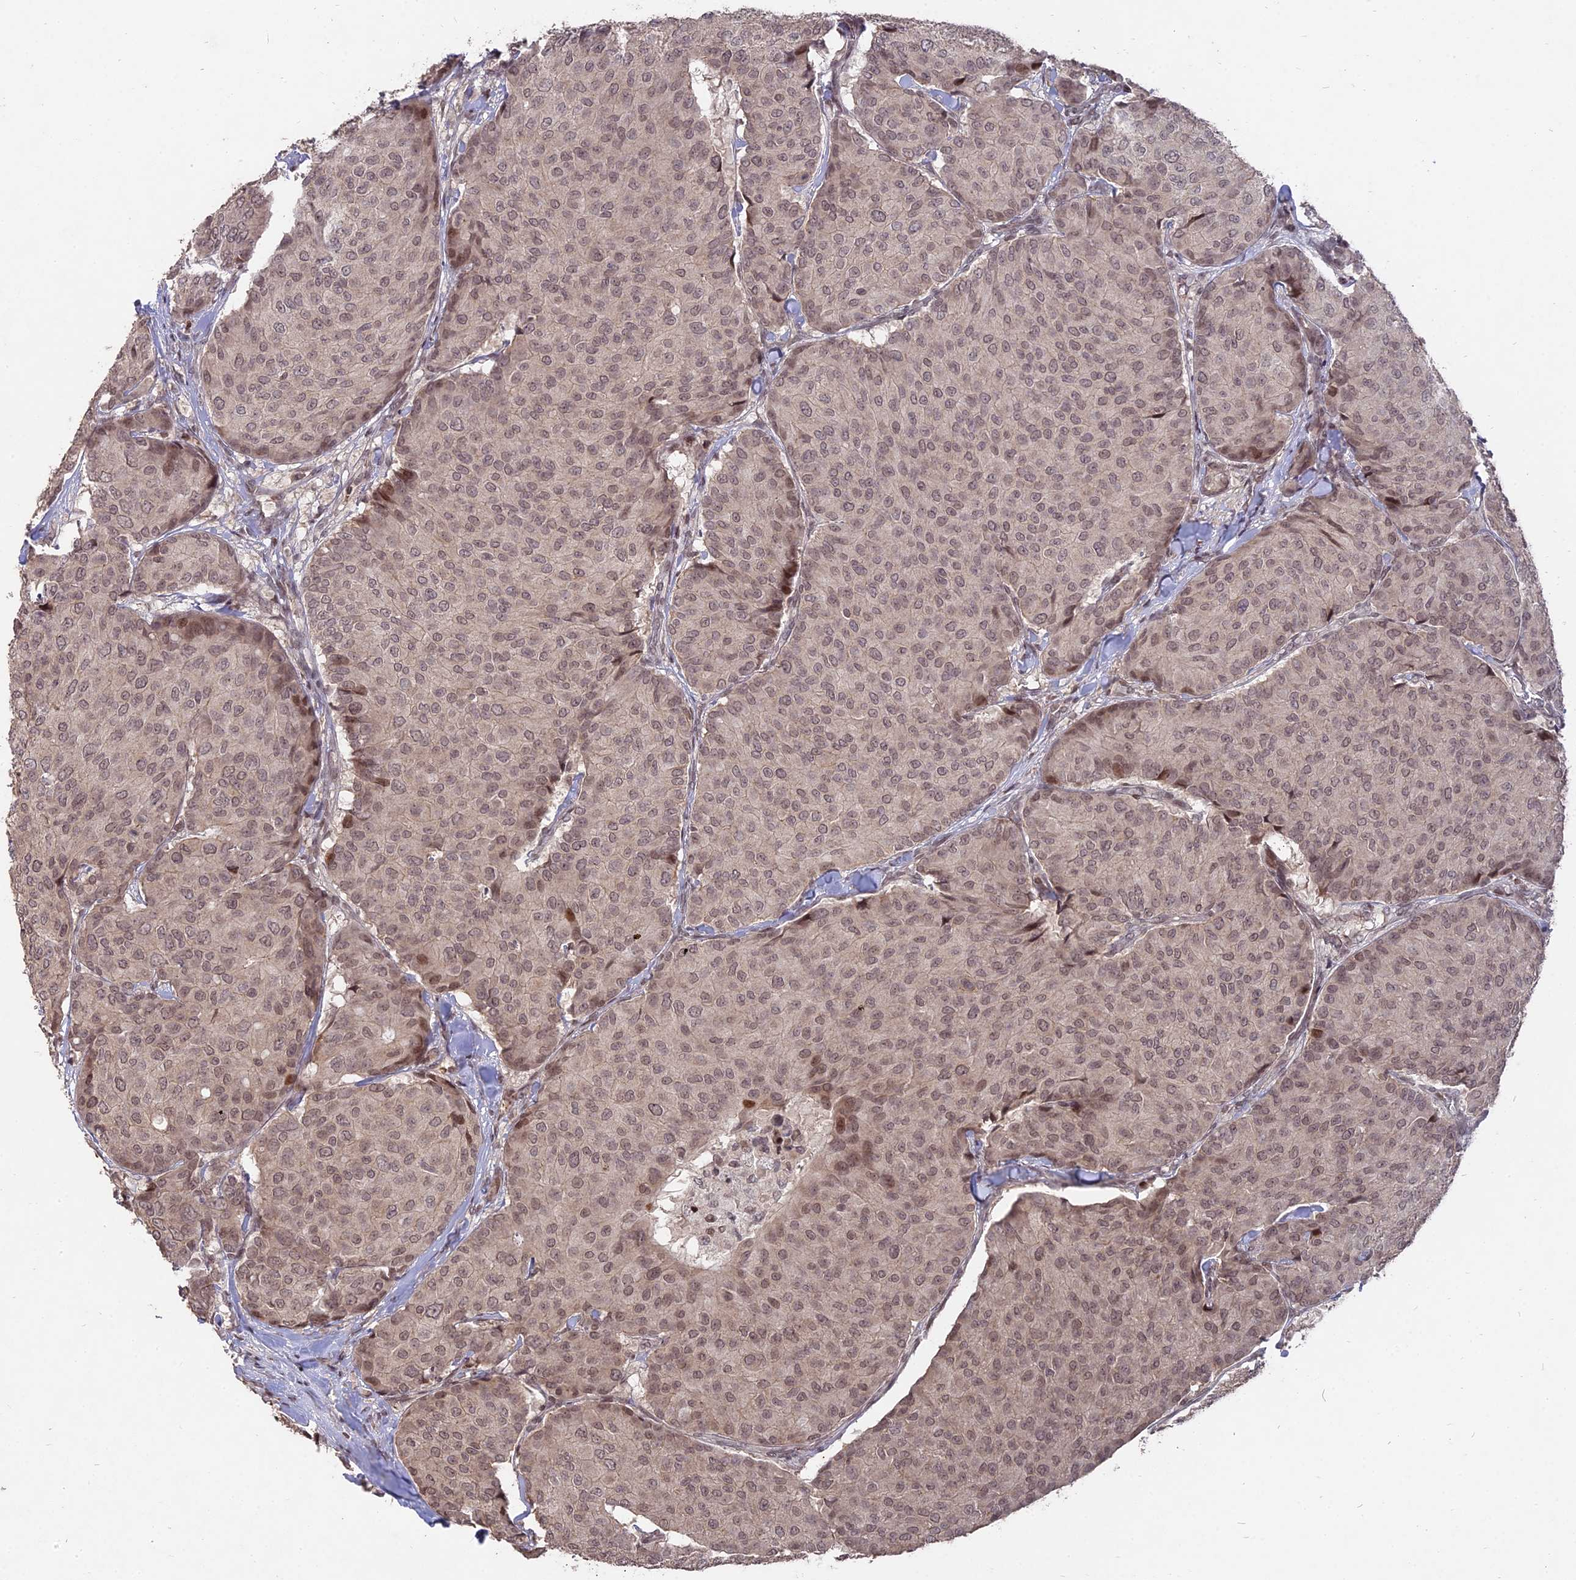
{"staining": {"intensity": "weak", "quantity": ">75%", "location": "nuclear"}, "tissue": "breast cancer", "cell_type": "Tumor cells", "image_type": "cancer", "snomed": [{"axis": "morphology", "description": "Duct carcinoma"}, {"axis": "topography", "description": "Breast"}], "caption": "A brown stain labels weak nuclear positivity of a protein in invasive ductal carcinoma (breast) tumor cells.", "gene": "NR1H3", "patient": {"sex": "female", "age": 75}}